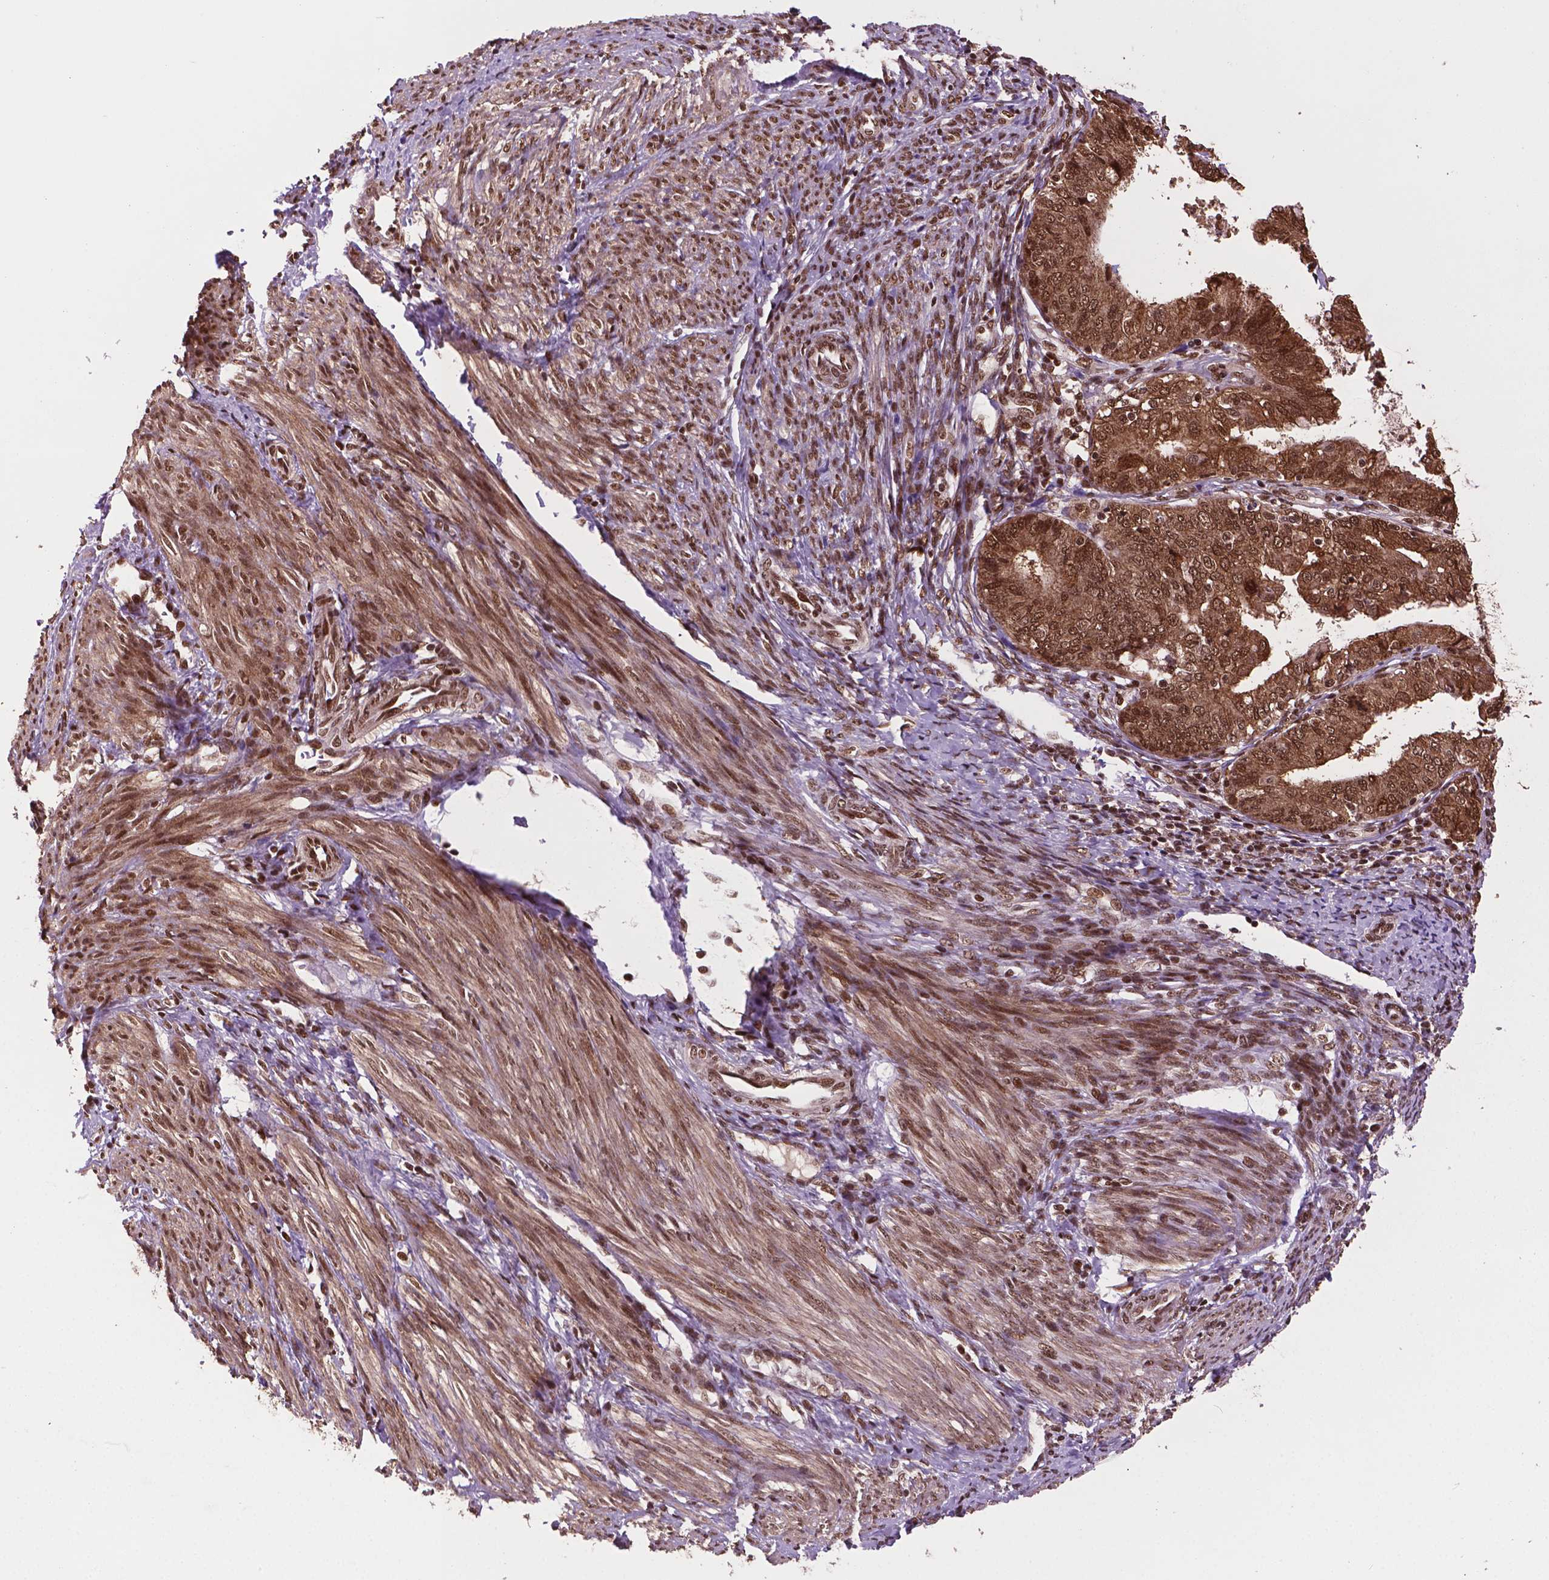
{"staining": {"intensity": "strong", "quantity": ">75%", "location": "cytoplasmic/membranous,nuclear"}, "tissue": "endometrial cancer", "cell_type": "Tumor cells", "image_type": "cancer", "snomed": [{"axis": "morphology", "description": "Adenocarcinoma, NOS"}, {"axis": "topography", "description": "Endometrium"}], "caption": "Endometrial cancer (adenocarcinoma) stained for a protein (brown) demonstrates strong cytoplasmic/membranous and nuclear positive staining in about >75% of tumor cells.", "gene": "SIRT6", "patient": {"sex": "female", "age": 68}}